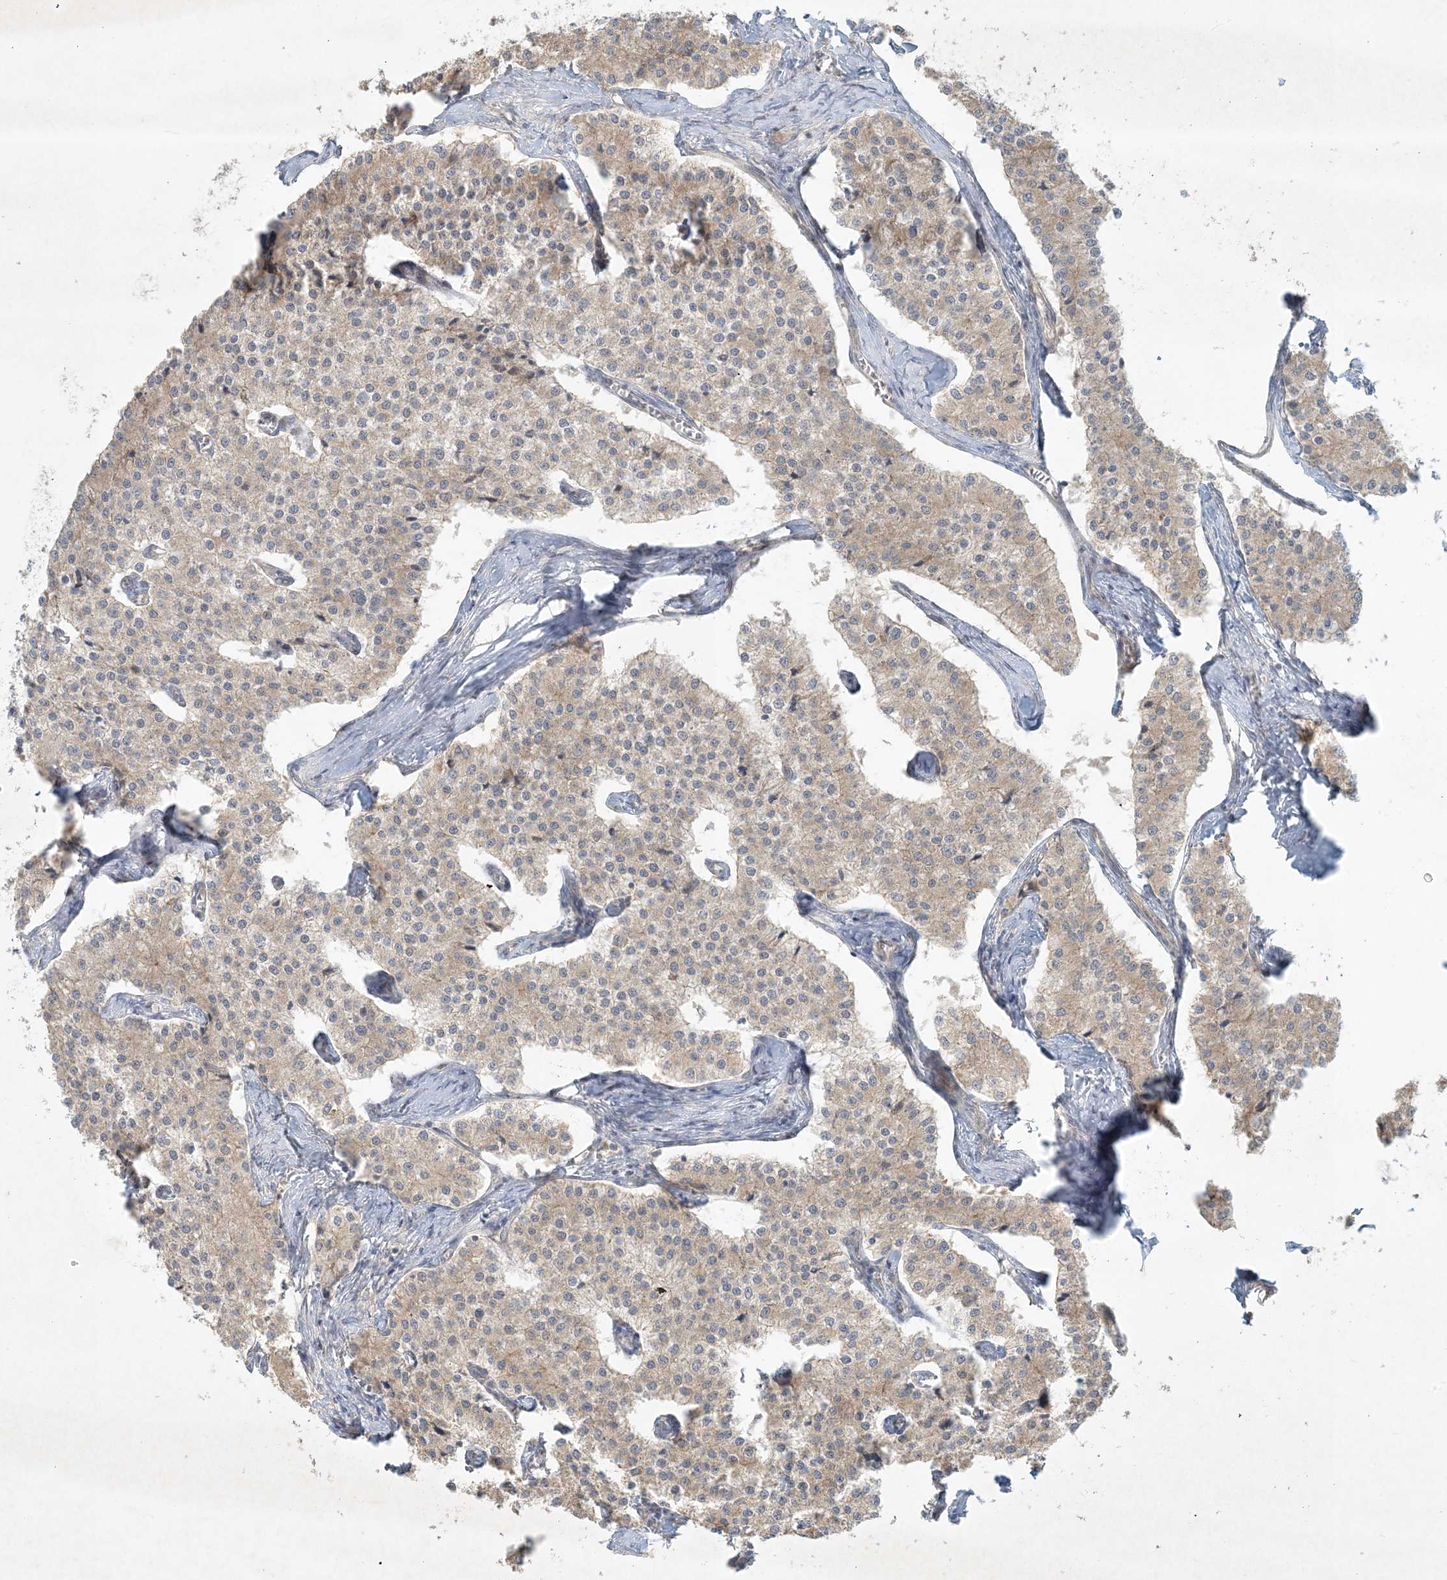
{"staining": {"intensity": "weak", "quantity": "<25%", "location": "cytoplasmic/membranous"}, "tissue": "carcinoid", "cell_type": "Tumor cells", "image_type": "cancer", "snomed": [{"axis": "morphology", "description": "Carcinoid, malignant, NOS"}, {"axis": "topography", "description": "Colon"}], "caption": "Image shows no protein expression in tumor cells of malignant carcinoid tissue.", "gene": "BCORL1", "patient": {"sex": "female", "age": 52}}